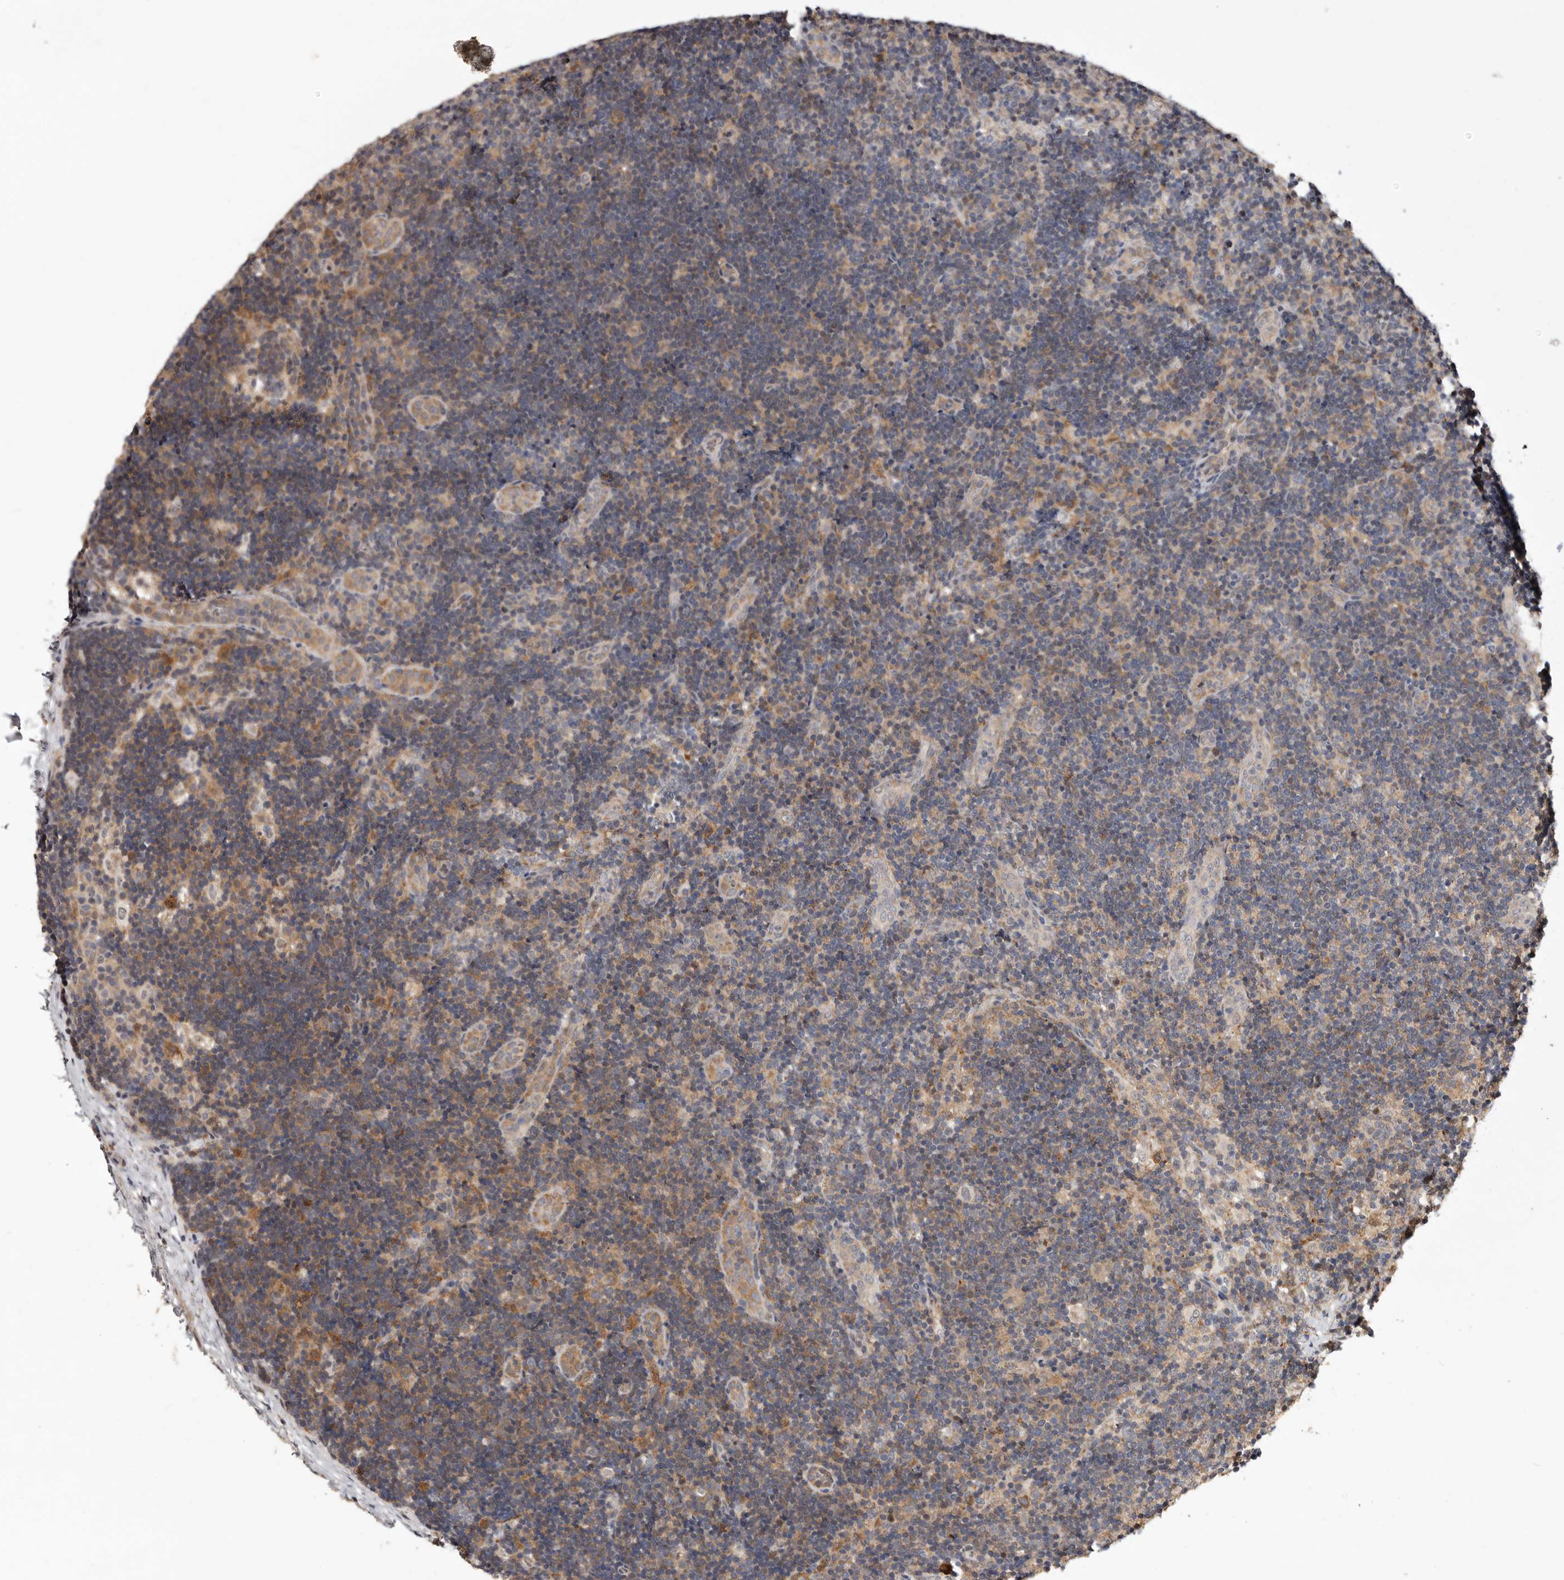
{"staining": {"intensity": "moderate", "quantity": "25%-75%", "location": "cytoplasmic/membranous"}, "tissue": "lymph node", "cell_type": "Germinal center cells", "image_type": "normal", "snomed": [{"axis": "morphology", "description": "Normal tissue, NOS"}, {"axis": "topography", "description": "Lymph node"}], "caption": "IHC micrograph of normal lymph node: lymph node stained using immunohistochemistry displays medium levels of moderate protein expression localized specifically in the cytoplasmic/membranous of germinal center cells, appearing as a cytoplasmic/membranous brown color.", "gene": "RRM2B", "patient": {"sex": "female", "age": 22}}